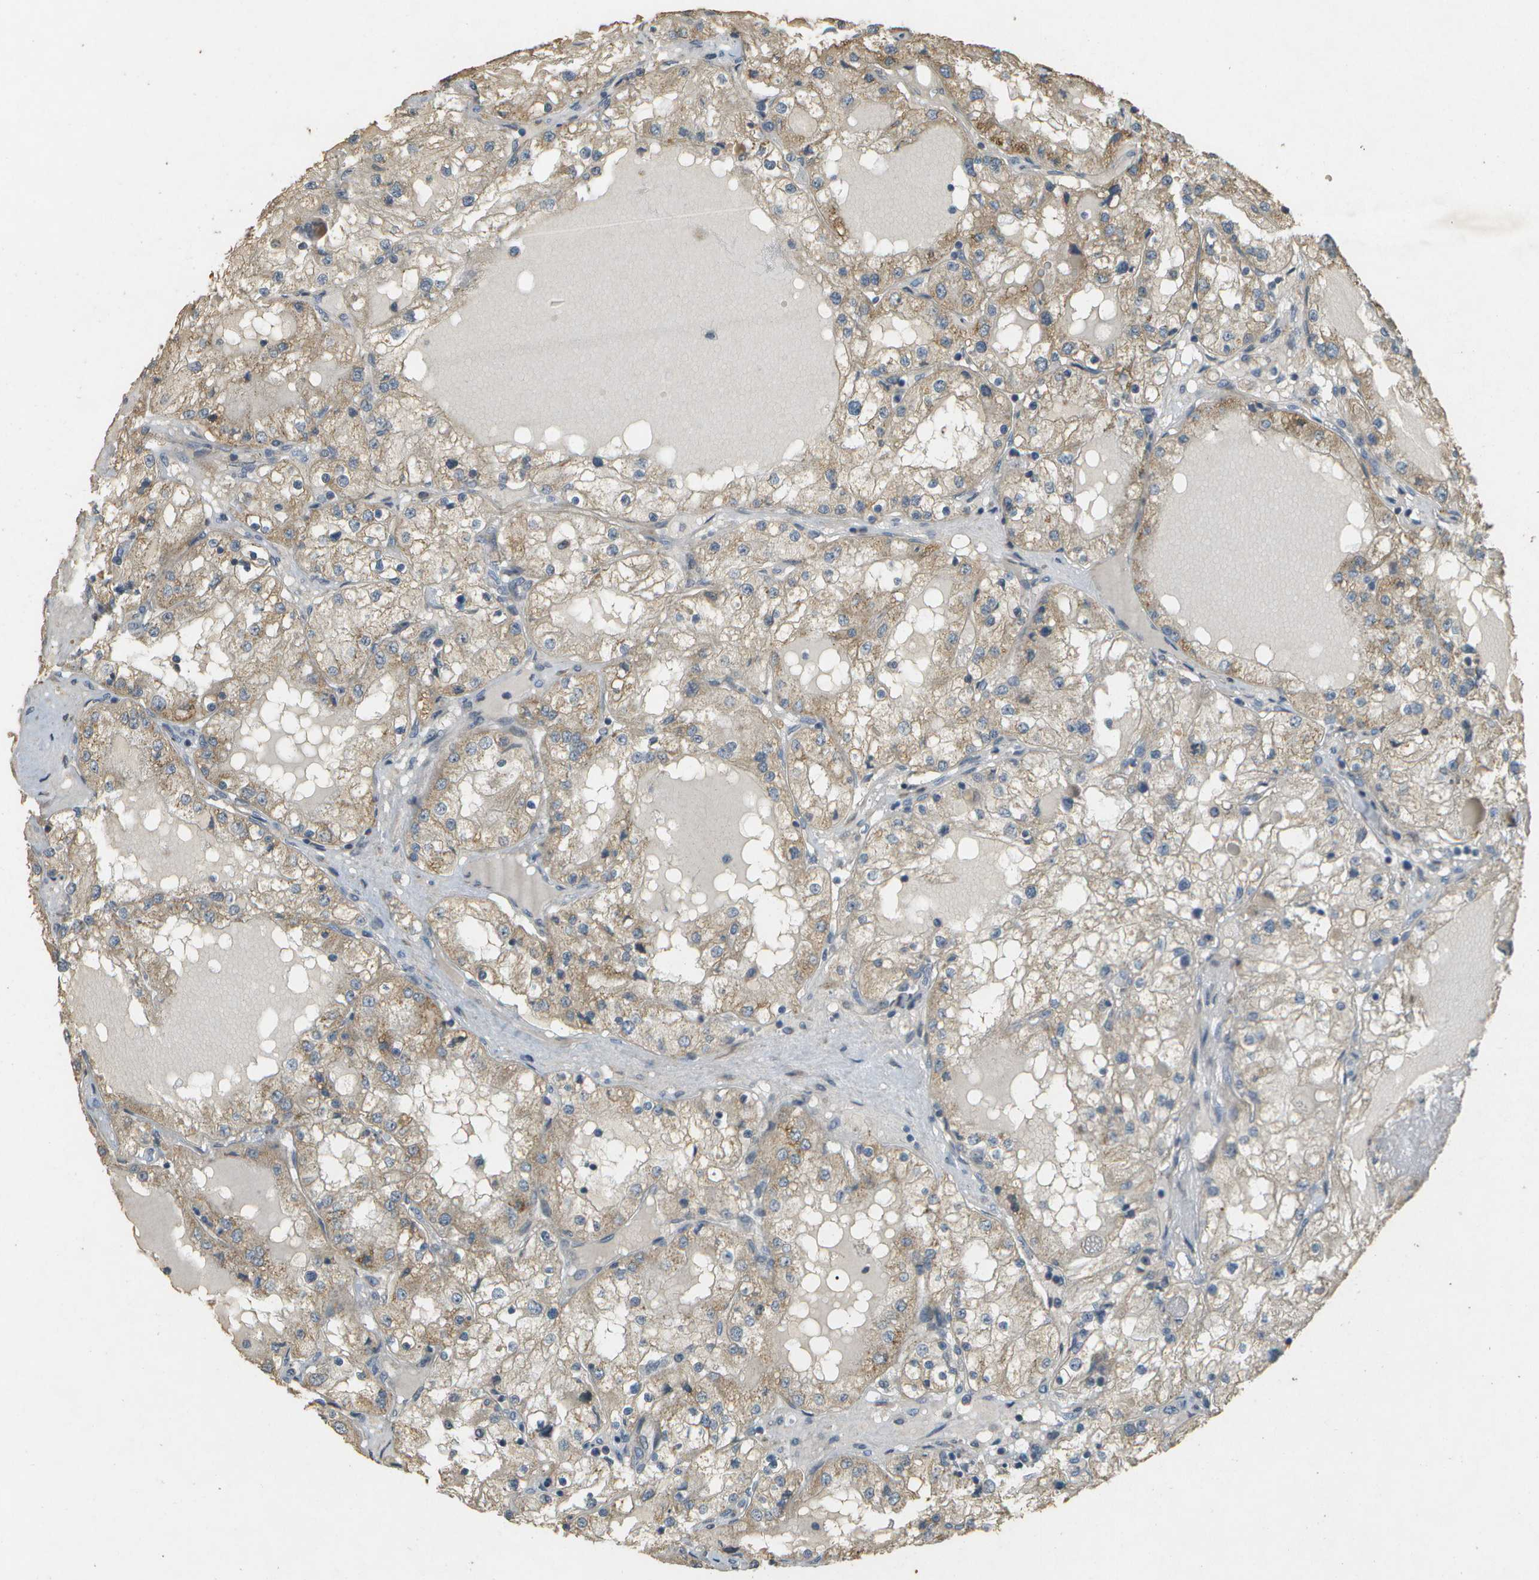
{"staining": {"intensity": "weak", "quantity": ">75%", "location": "cytoplasmic/membranous"}, "tissue": "renal cancer", "cell_type": "Tumor cells", "image_type": "cancer", "snomed": [{"axis": "morphology", "description": "Adenocarcinoma, NOS"}, {"axis": "topography", "description": "Kidney"}], "caption": "This is an image of immunohistochemistry (IHC) staining of renal cancer (adenocarcinoma), which shows weak positivity in the cytoplasmic/membranous of tumor cells.", "gene": "RAB21", "patient": {"sex": "male", "age": 68}}